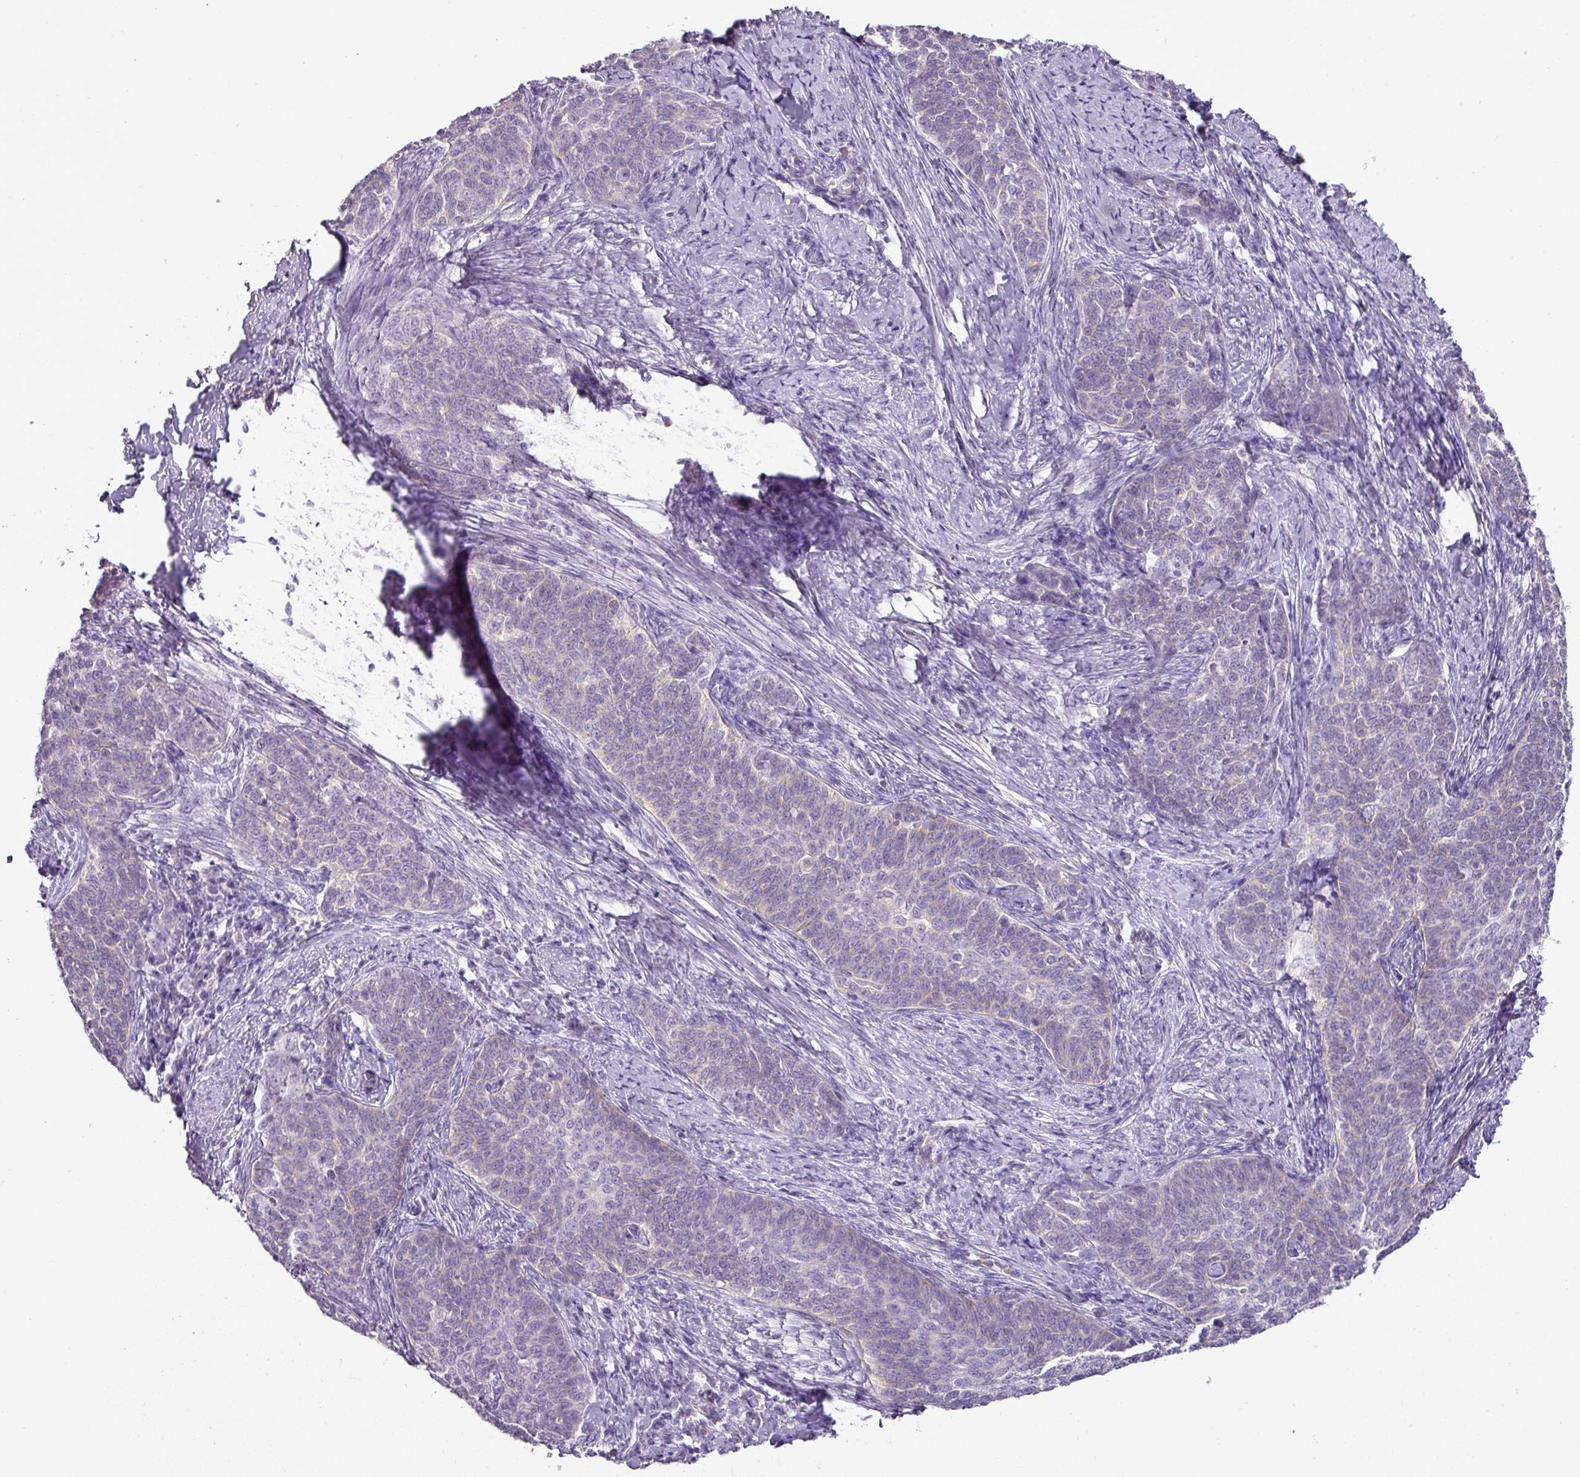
{"staining": {"intensity": "negative", "quantity": "none", "location": "none"}, "tissue": "cervical cancer", "cell_type": "Tumor cells", "image_type": "cancer", "snomed": [{"axis": "morphology", "description": "Squamous cell carcinoma, NOS"}, {"axis": "topography", "description": "Cervix"}], "caption": "The immunohistochemistry micrograph has no significant positivity in tumor cells of cervical cancer (squamous cell carcinoma) tissue.", "gene": "BRINP2", "patient": {"sex": "female", "age": 39}}